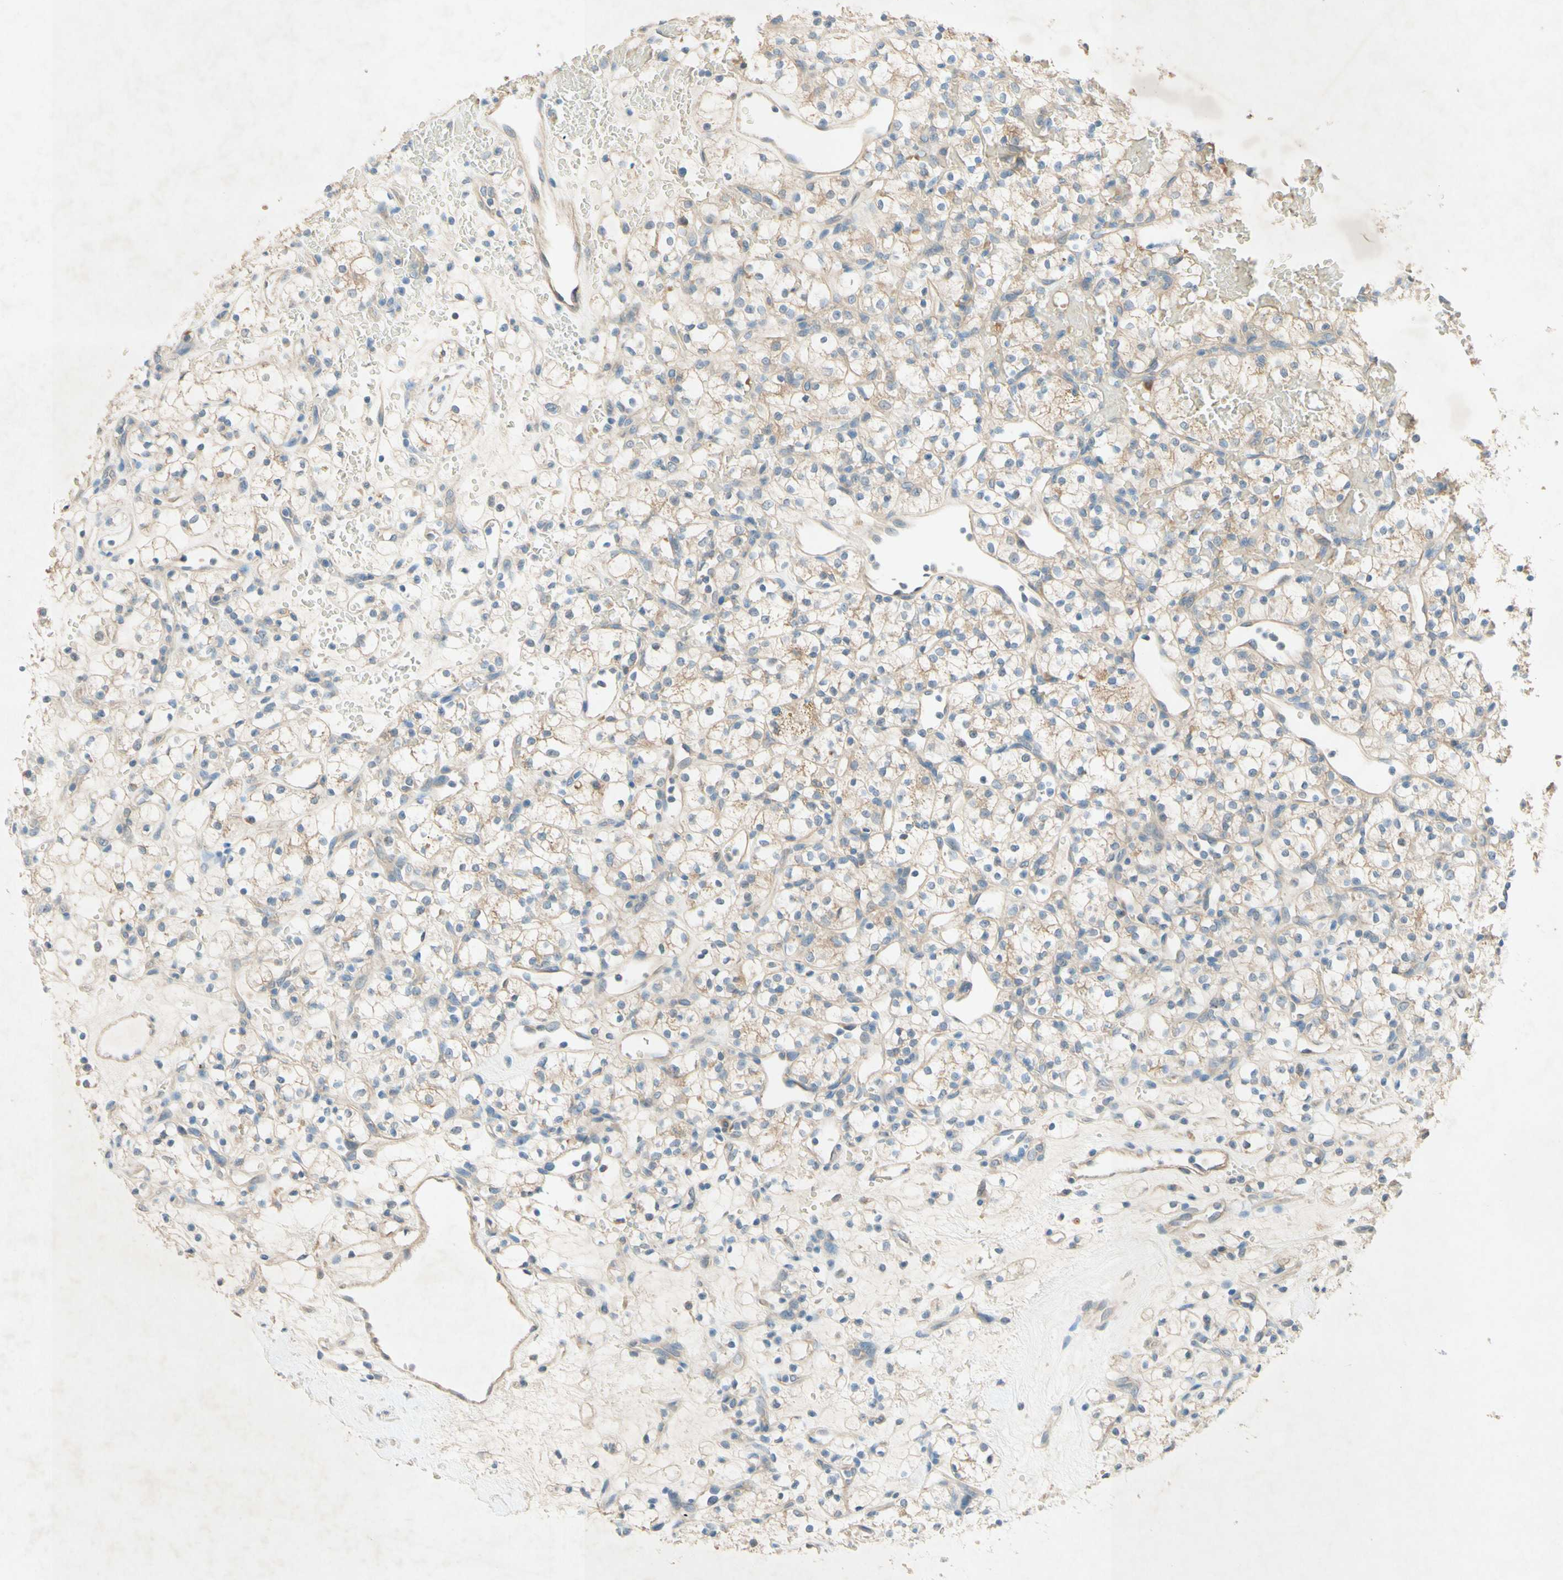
{"staining": {"intensity": "negative", "quantity": "none", "location": "none"}, "tissue": "renal cancer", "cell_type": "Tumor cells", "image_type": "cancer", "snomed": [{"axis": "morphology", "description": "Adenocarcinoma, NOS"}, {"axis": "topography", "description": "Kidney"}], "caption": "The micrograph reveals no significant staining in tumor cells of adenocarcinoma (renal). (Stains: DAB (3,3'-diaminobenzidine) immunohistochemistry with hematoxylin counter stain, Microscopy: brightfield microscopy at high magnification).", "gene": "IL2", "patient": {"sex": "female", "age": 60}}